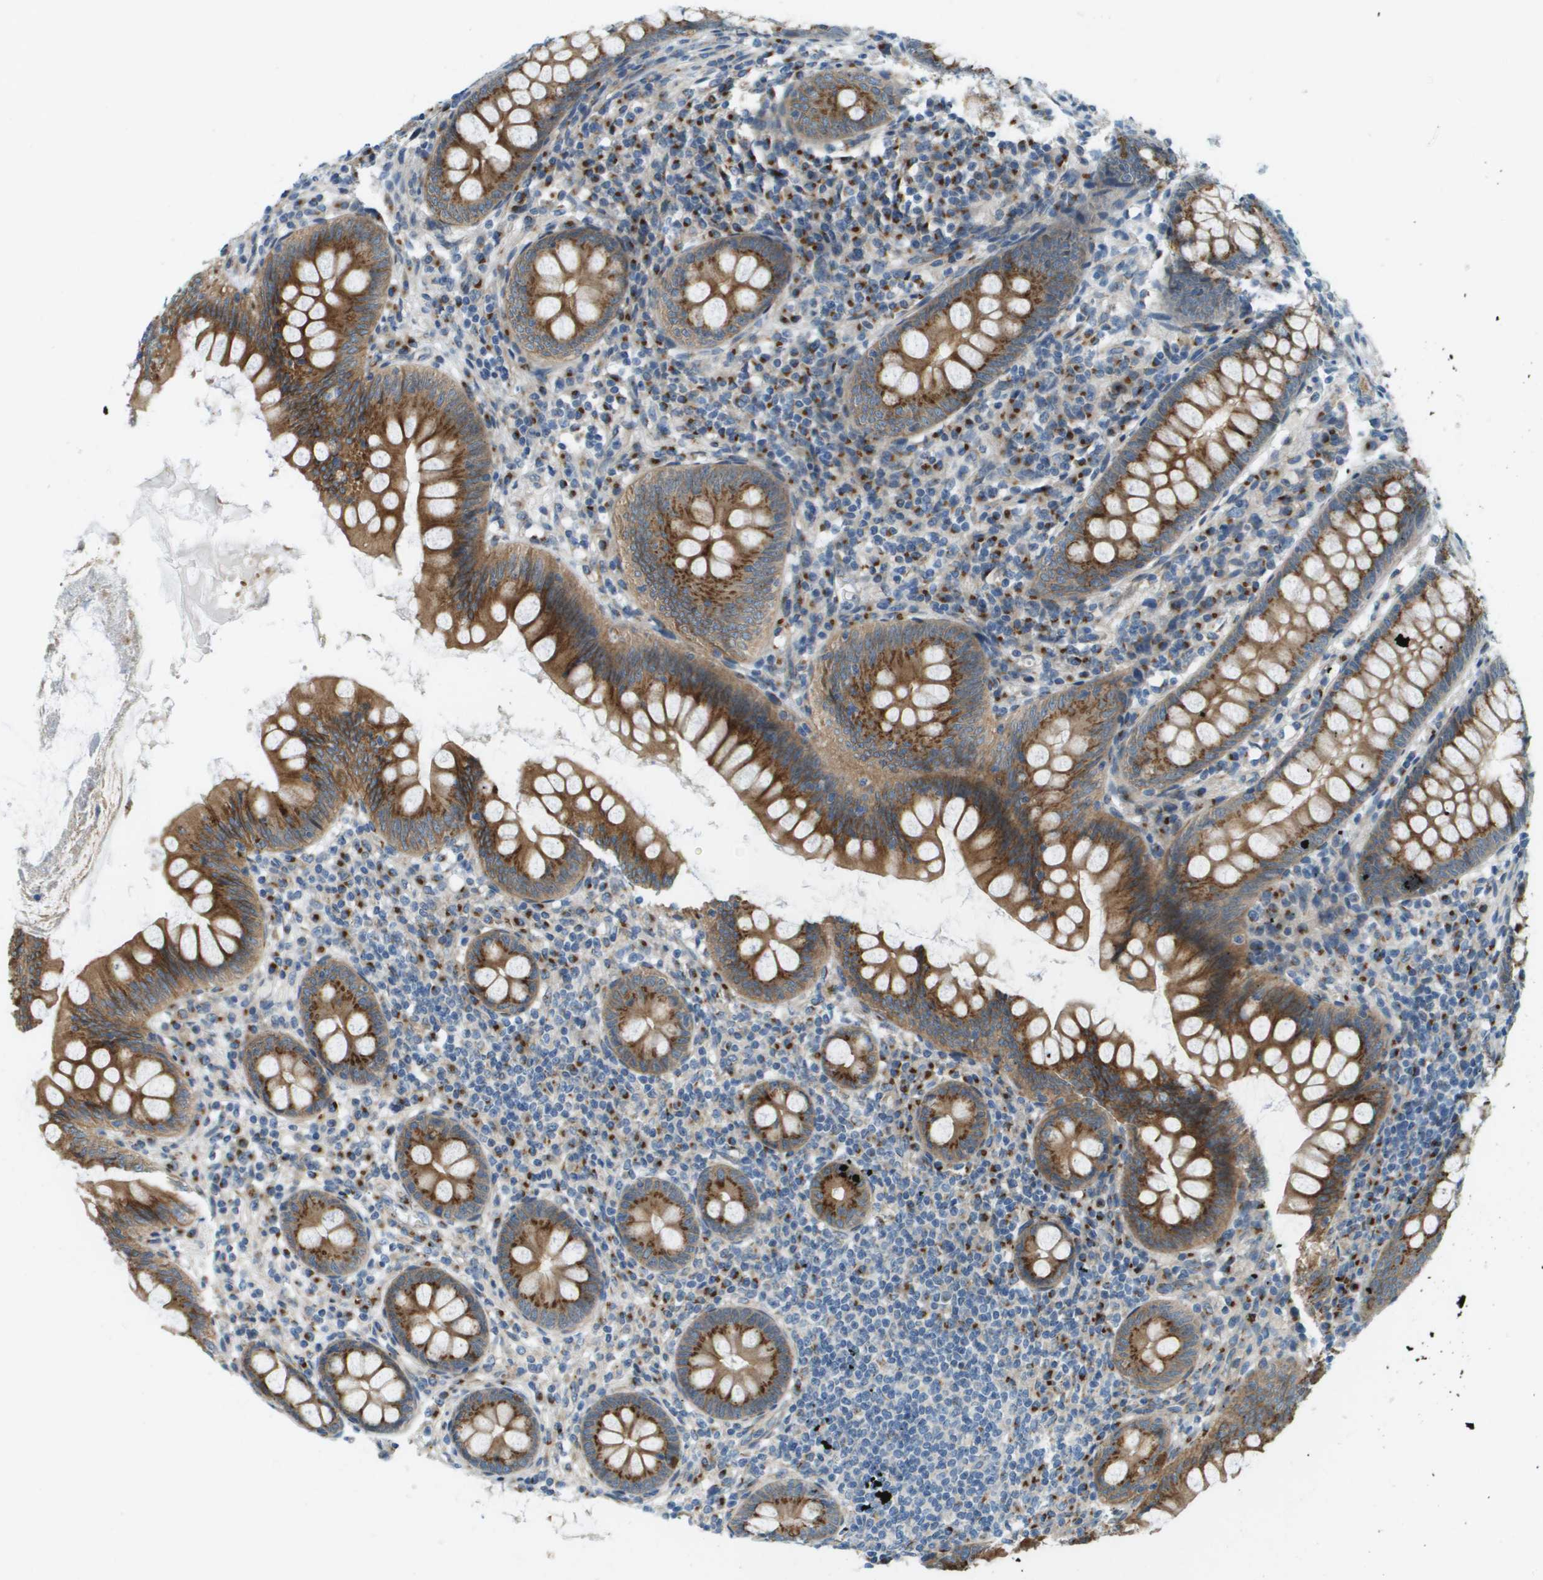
{"staining": {"intensity": "strong", "quantity": ">75%", "location": "cytoplasmic/membranous"}, "tissue": "appendix", "cell_type": "Glandular cells", "image_type": "normal", "snomed": [{"axis": "morphology", "description": "Normal tissue, NOS"}, {"axis": "topography", "description": "Appendix"}], "caption": "Immunohistochemistry (IHC) histopathology image of benign appendix stained for a protein (brown), which exhibits high levels of strong cytoplasmic/membranous staining in approximately >75% of glandular cells.", "gene": "ACBD3", "patient": {"sex": "female", "age": 77}}